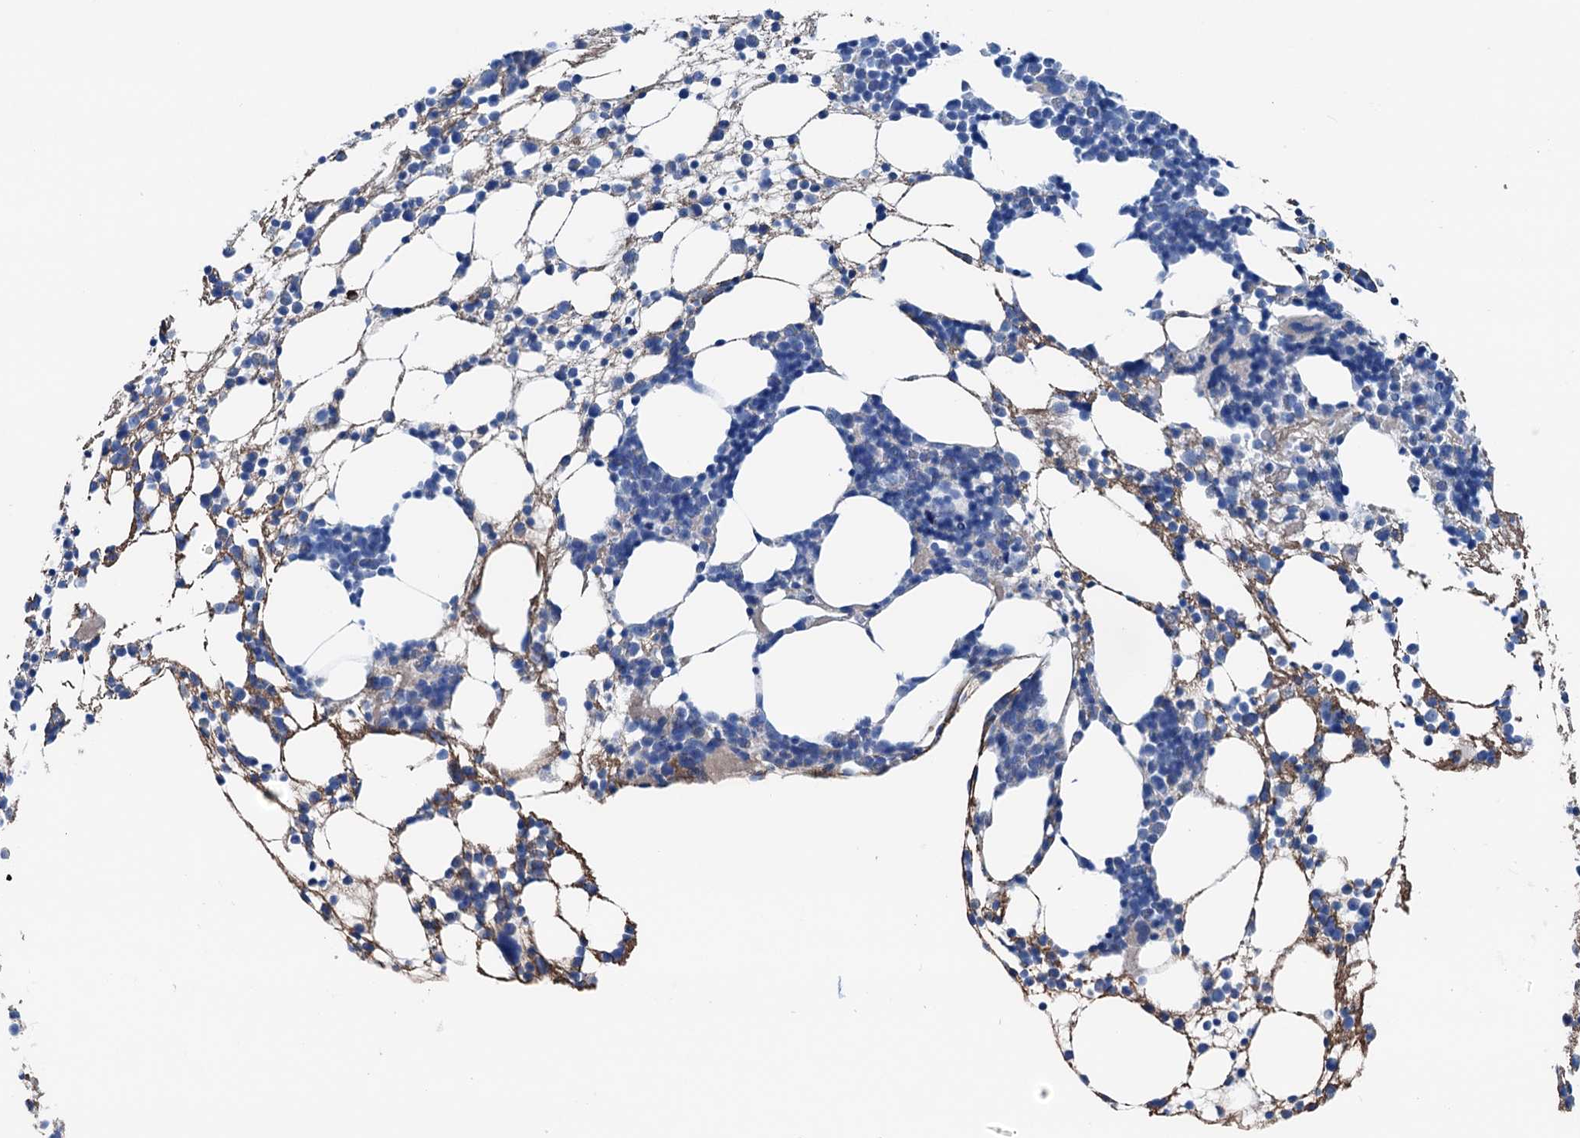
{"staining": {"intensity": "negative", "quantity": "none", "location": "none"}, "tissue": "bone marrow", "cell_type": "Hematopoietic cells", "image_type": "normal", "snomed": [{"axis": "morphology", "description": "Normal tissue, NOS"}, {"axis": "topography", "description": "Bone marrow"}], "caption": "High magnification brightfield microscopy of benign bone marrow stained with DAB (3,3'-diaminobenzidine) (brown) and counterstained with hematoxylin (blue): hematopoietic cells show no significant expression. Nuclei are stained in blue.", "gene": "KNDC1", "patient": {"sex": "female", "age": 57}}